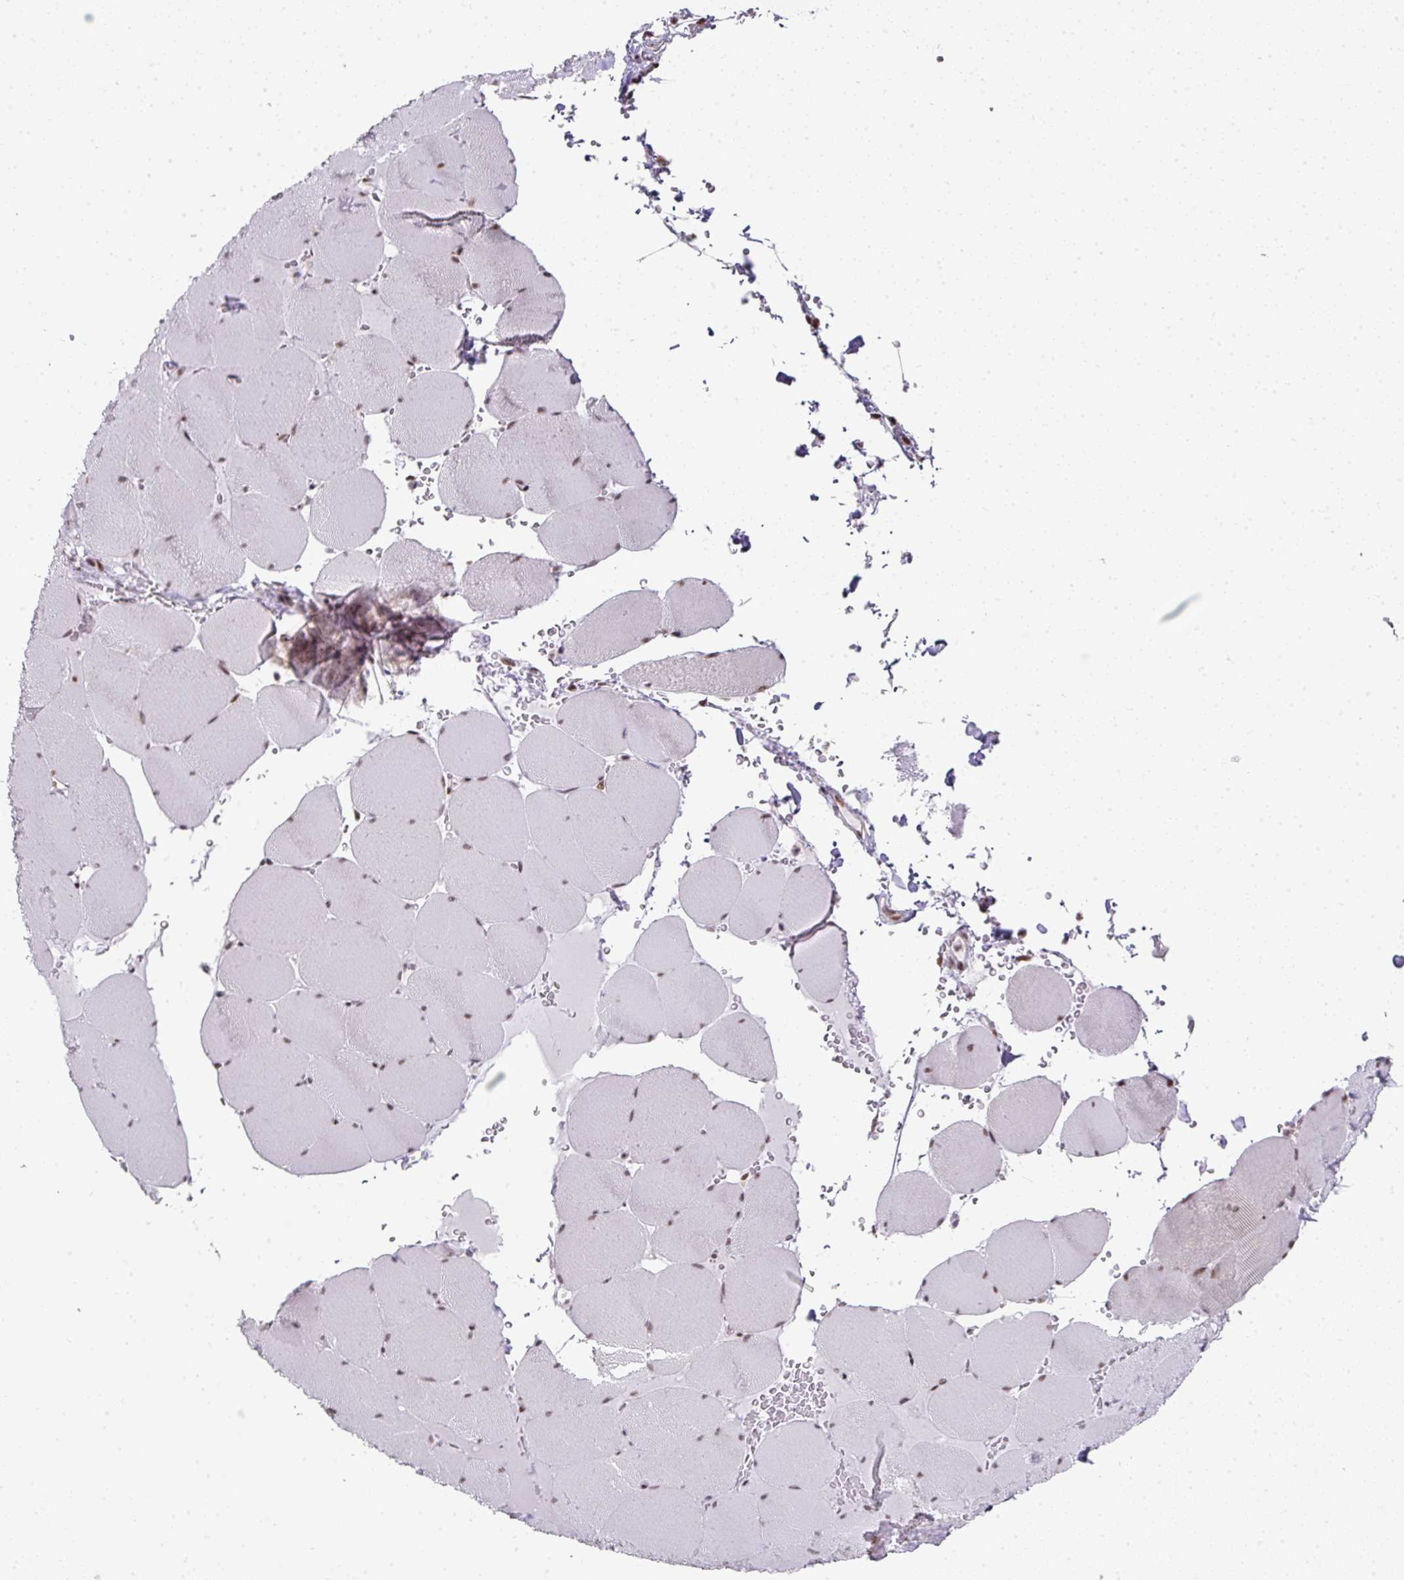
{"staining": {"intensity": "moderate", "quantity": "25%-75%", "location": "nuclear"}, "tissue": "skeletal muscle", "cell_type": "Myocytes", "image_type": "normal", "snomed": [{"axis": "morphology", "description": "Normal tissue, NOS"}, {"axis": "topography", "description": "Skeletal muscle"}, {"axis": "topography", "description": "Head-Neck"}], "caption": "High-magnification brightfield microscopy of normal skeletal muscle stained with DAB (brown) and counterstained with hematoxylin (blue). myocytes exhibit moderate nuclear expression is present in approximately25%-75% of cells.", "gene": "NFYA", "patient": {"sex": "male", "age": 66}}